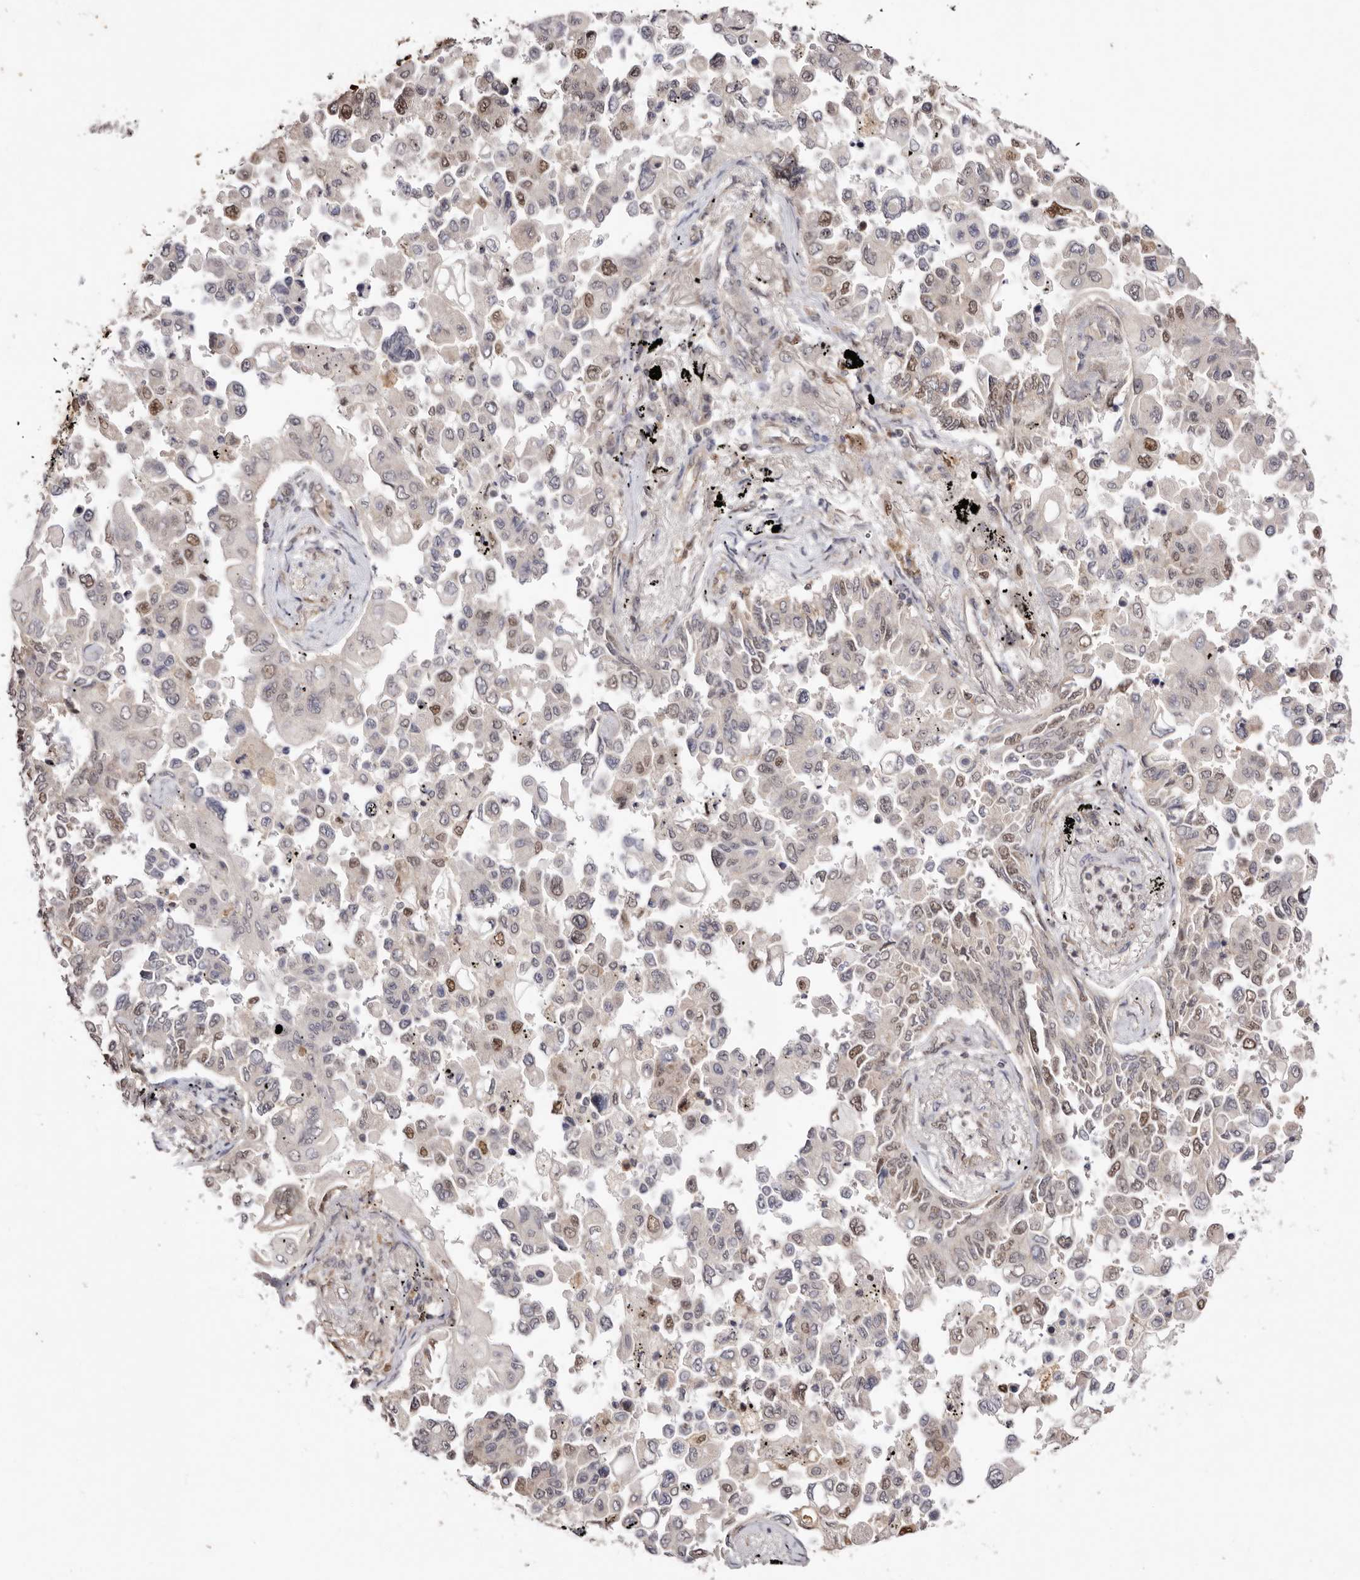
{"staining": {"intensity": "moderate", "quantity": "<25%", "location": "nuclear"}, "tissue": "lung cancer", "cell_type": "Tumor cells", "image_type": "cancer", "snomed": [{"axis": "morphology", "description": "Adenocarcinoma, NOS"}, {"axis": "topography", "description": "Lung"}], "caption": "Immunohistochemical staining of human lung adenocarcinoma displays low levels of moderate nuclear expression in approximately <25% of tumor cells. The protein is stained brown, and the nuclei are stained in blue (DAB (3,3'-diaminobenzidine) IHC with brightfield microscopy, high magnification).", "gene": "NOTCH1", "patient": {"sex": "female", "age": 67}}